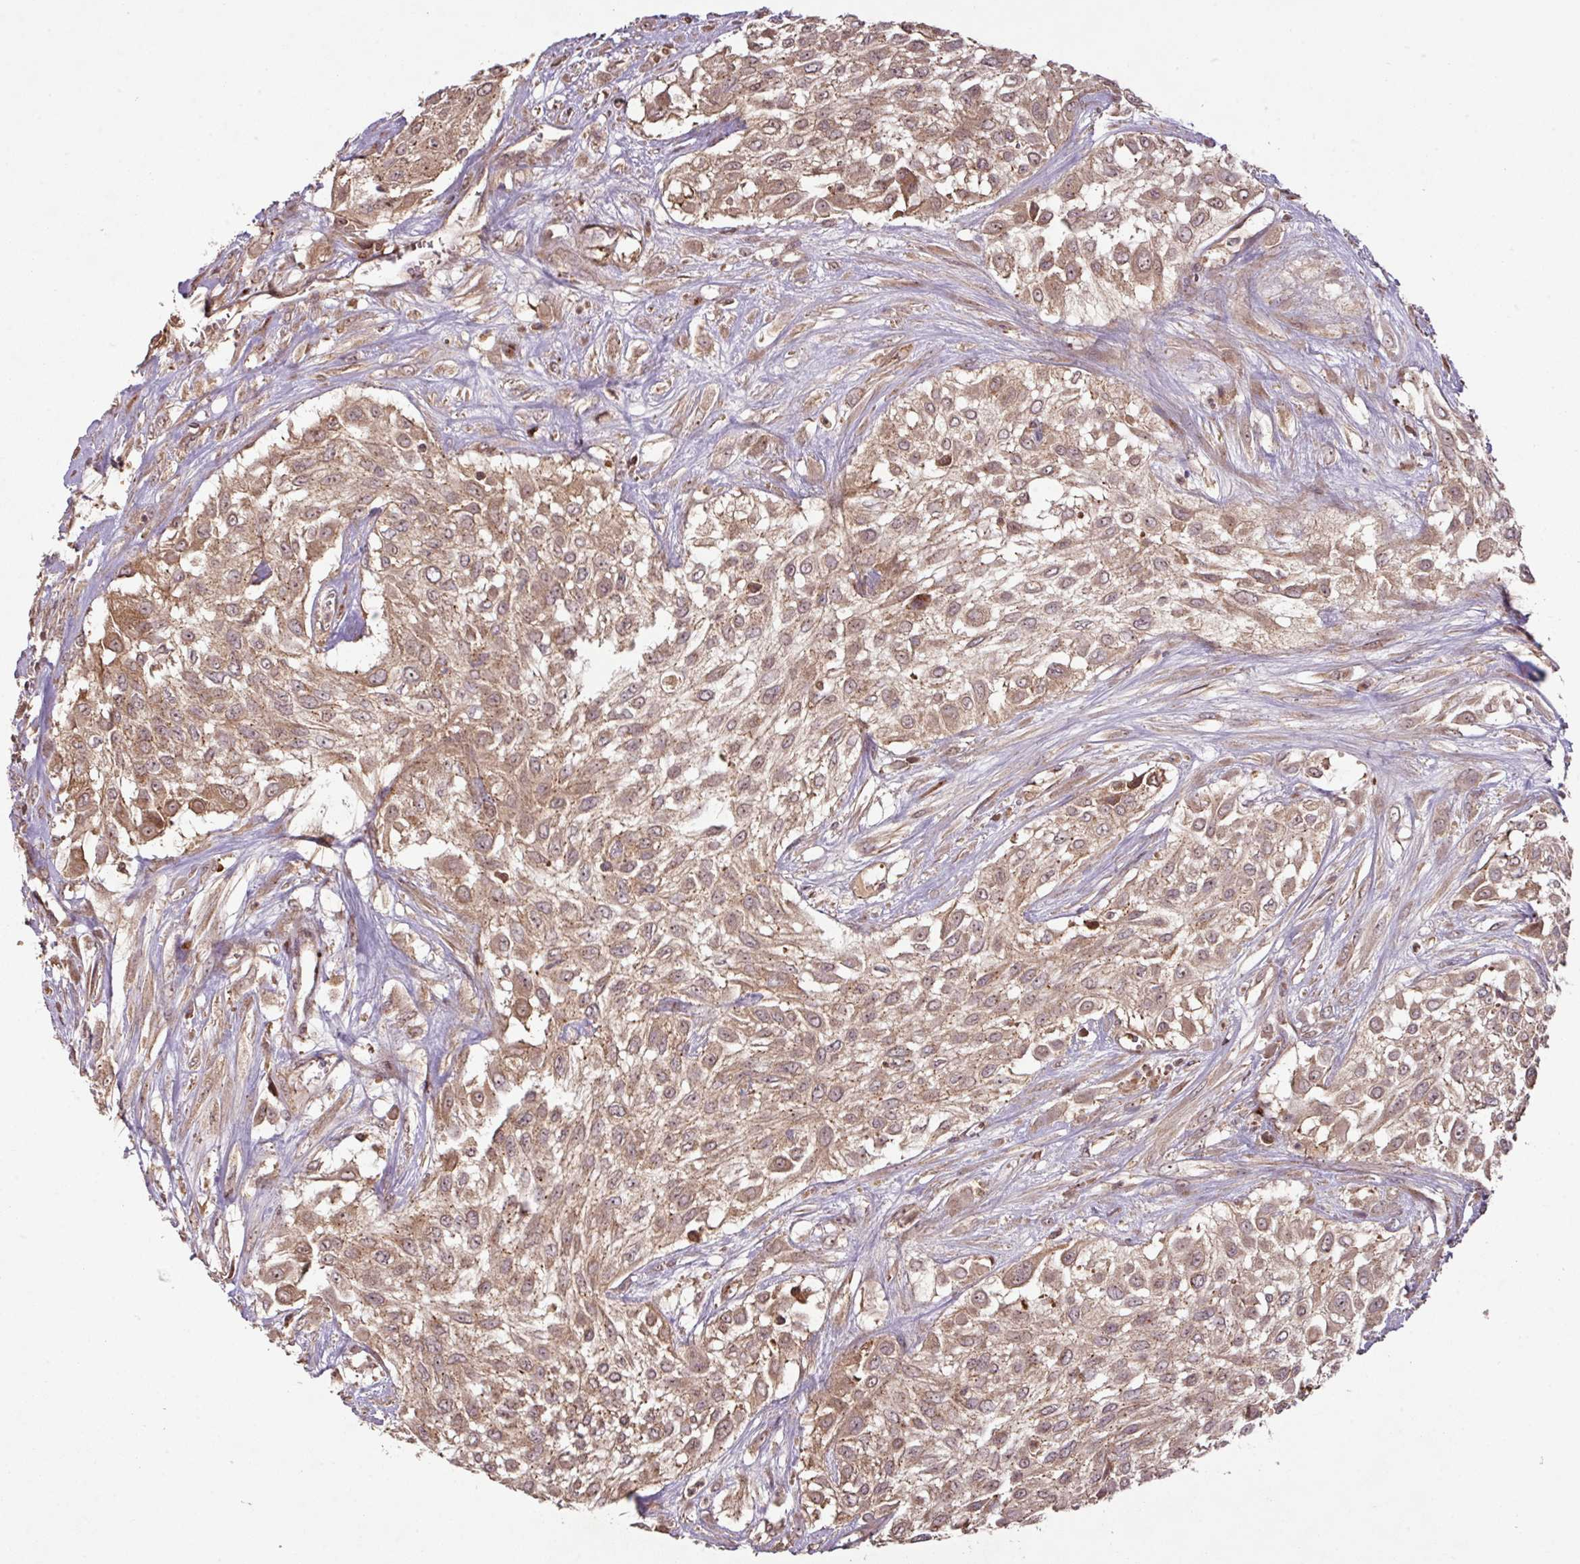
{"staining": {"intensity": "moderate", "quantity": ">75%", "location": "cytoplasmic/membranous"}, "tissue": "urothelial cancer", "cell_type": "Tumor cells", "image_type": "cancer", "snomed": [{"axis": "morphology", "description": "Urothelial carcinoma, High grade"}, {"axis": "topography", "description": "Urinary bladder"}], "caption": "Immunohistochemistry (IHC) of urothelial cancer shows medium levels of moderate cytoplasmic/membranous staining in about >75% of tumor cells.", "gene": "MRRF", "patient": {"sex": "male", "age": 57}}